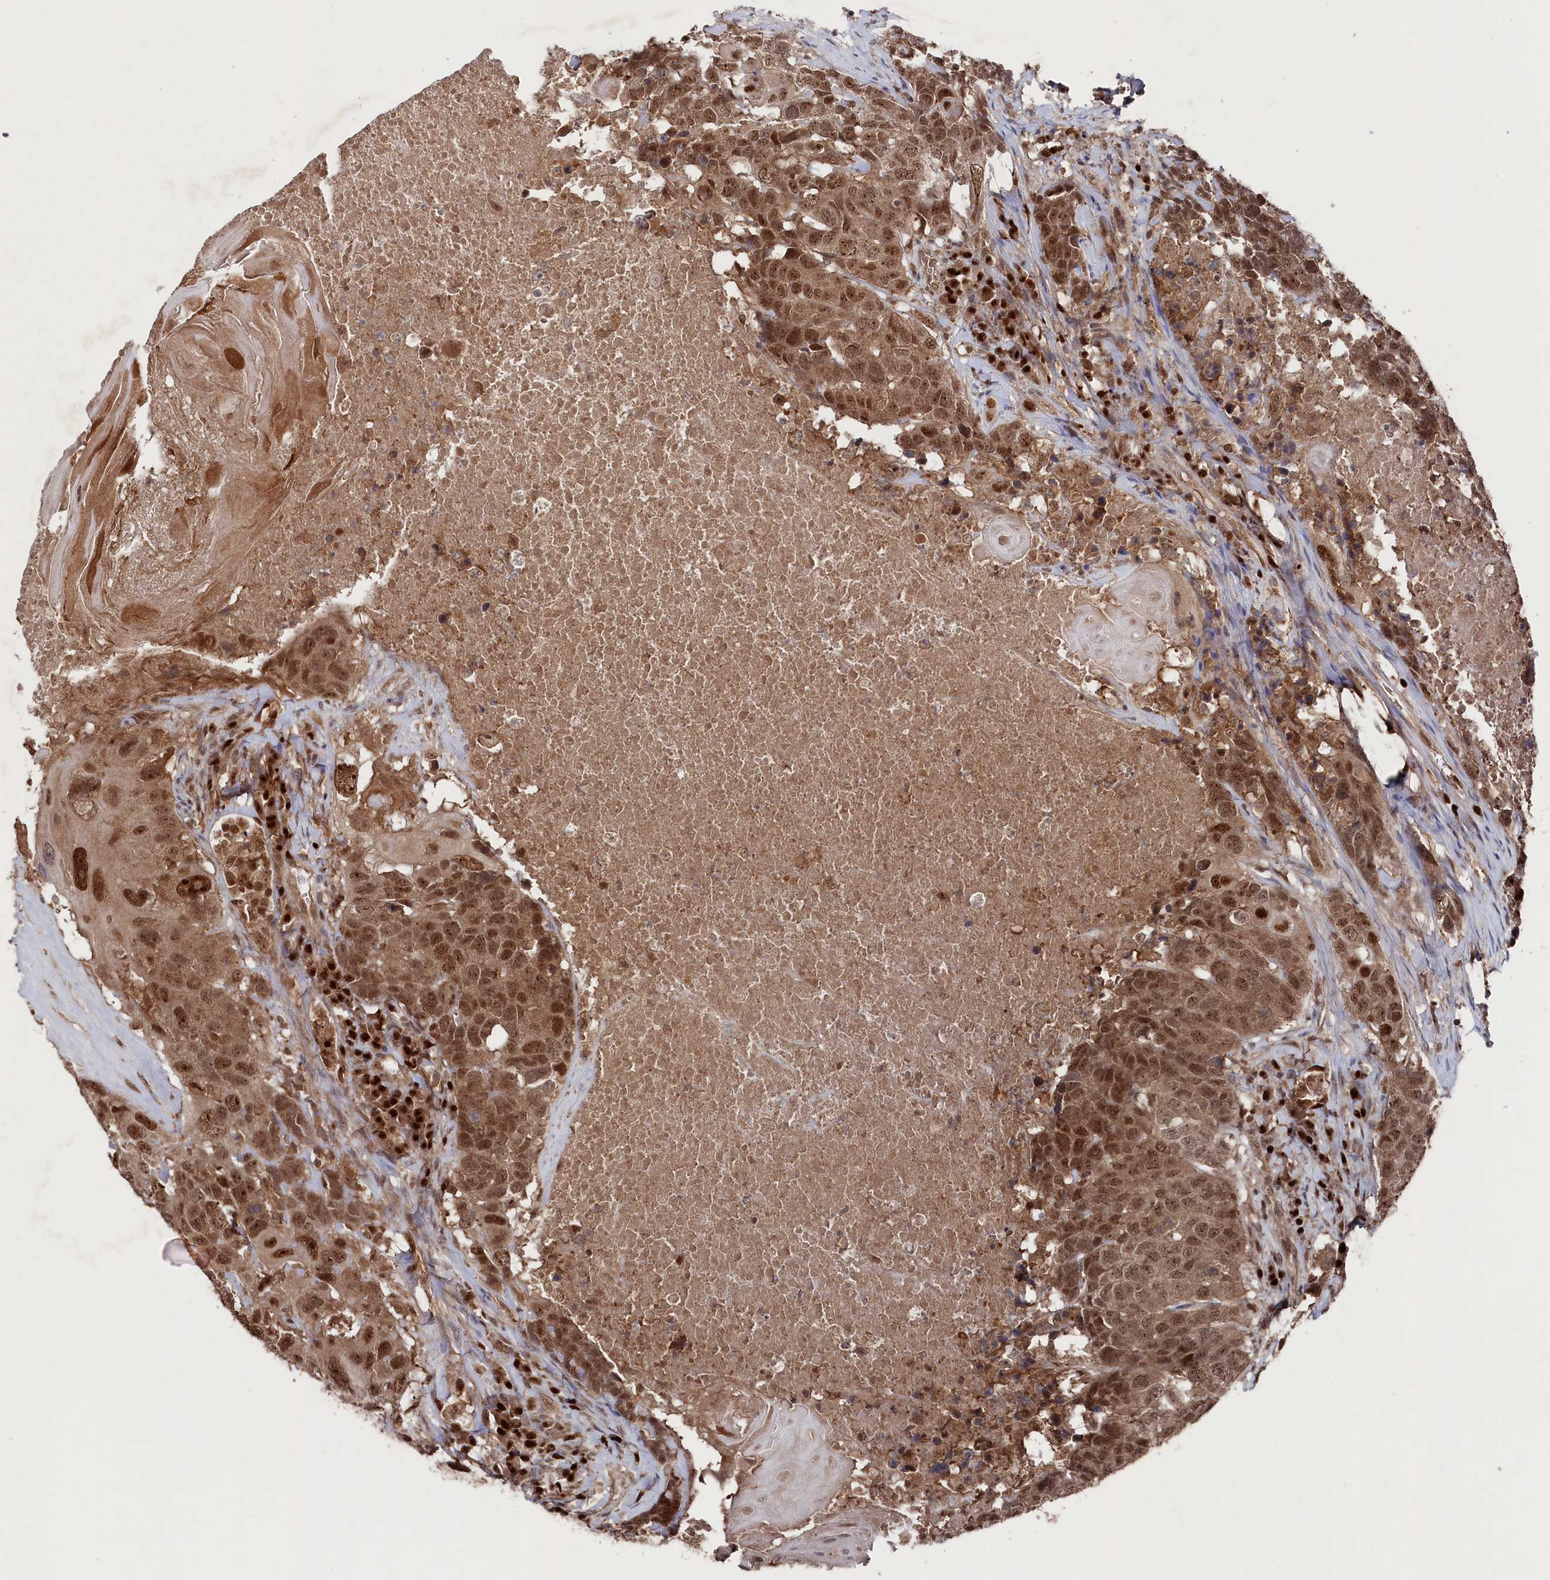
{"staining": {"intensity": "moderate", "quantity": ">75%", "location": "nuclear"}, "tissue": "head and neck cancer", "cell_type": "Tumor cells", "image_type": "cancer", "snomed": [{"axis": "morphology", "description": "Squamous cell carcinoma, NOS"}, {"axis": "topography", "description": "Head-Neck"}], "caption": "IHC micrograph of human head and neck cancer (squamous cell carcinoma) stained for a protein (brown), which displays medium levels of moderate nuclear expression in approximately >75% of tumor cells.", "gene": "BORCS7", "patient": {"sex": "male", "age": 66}}